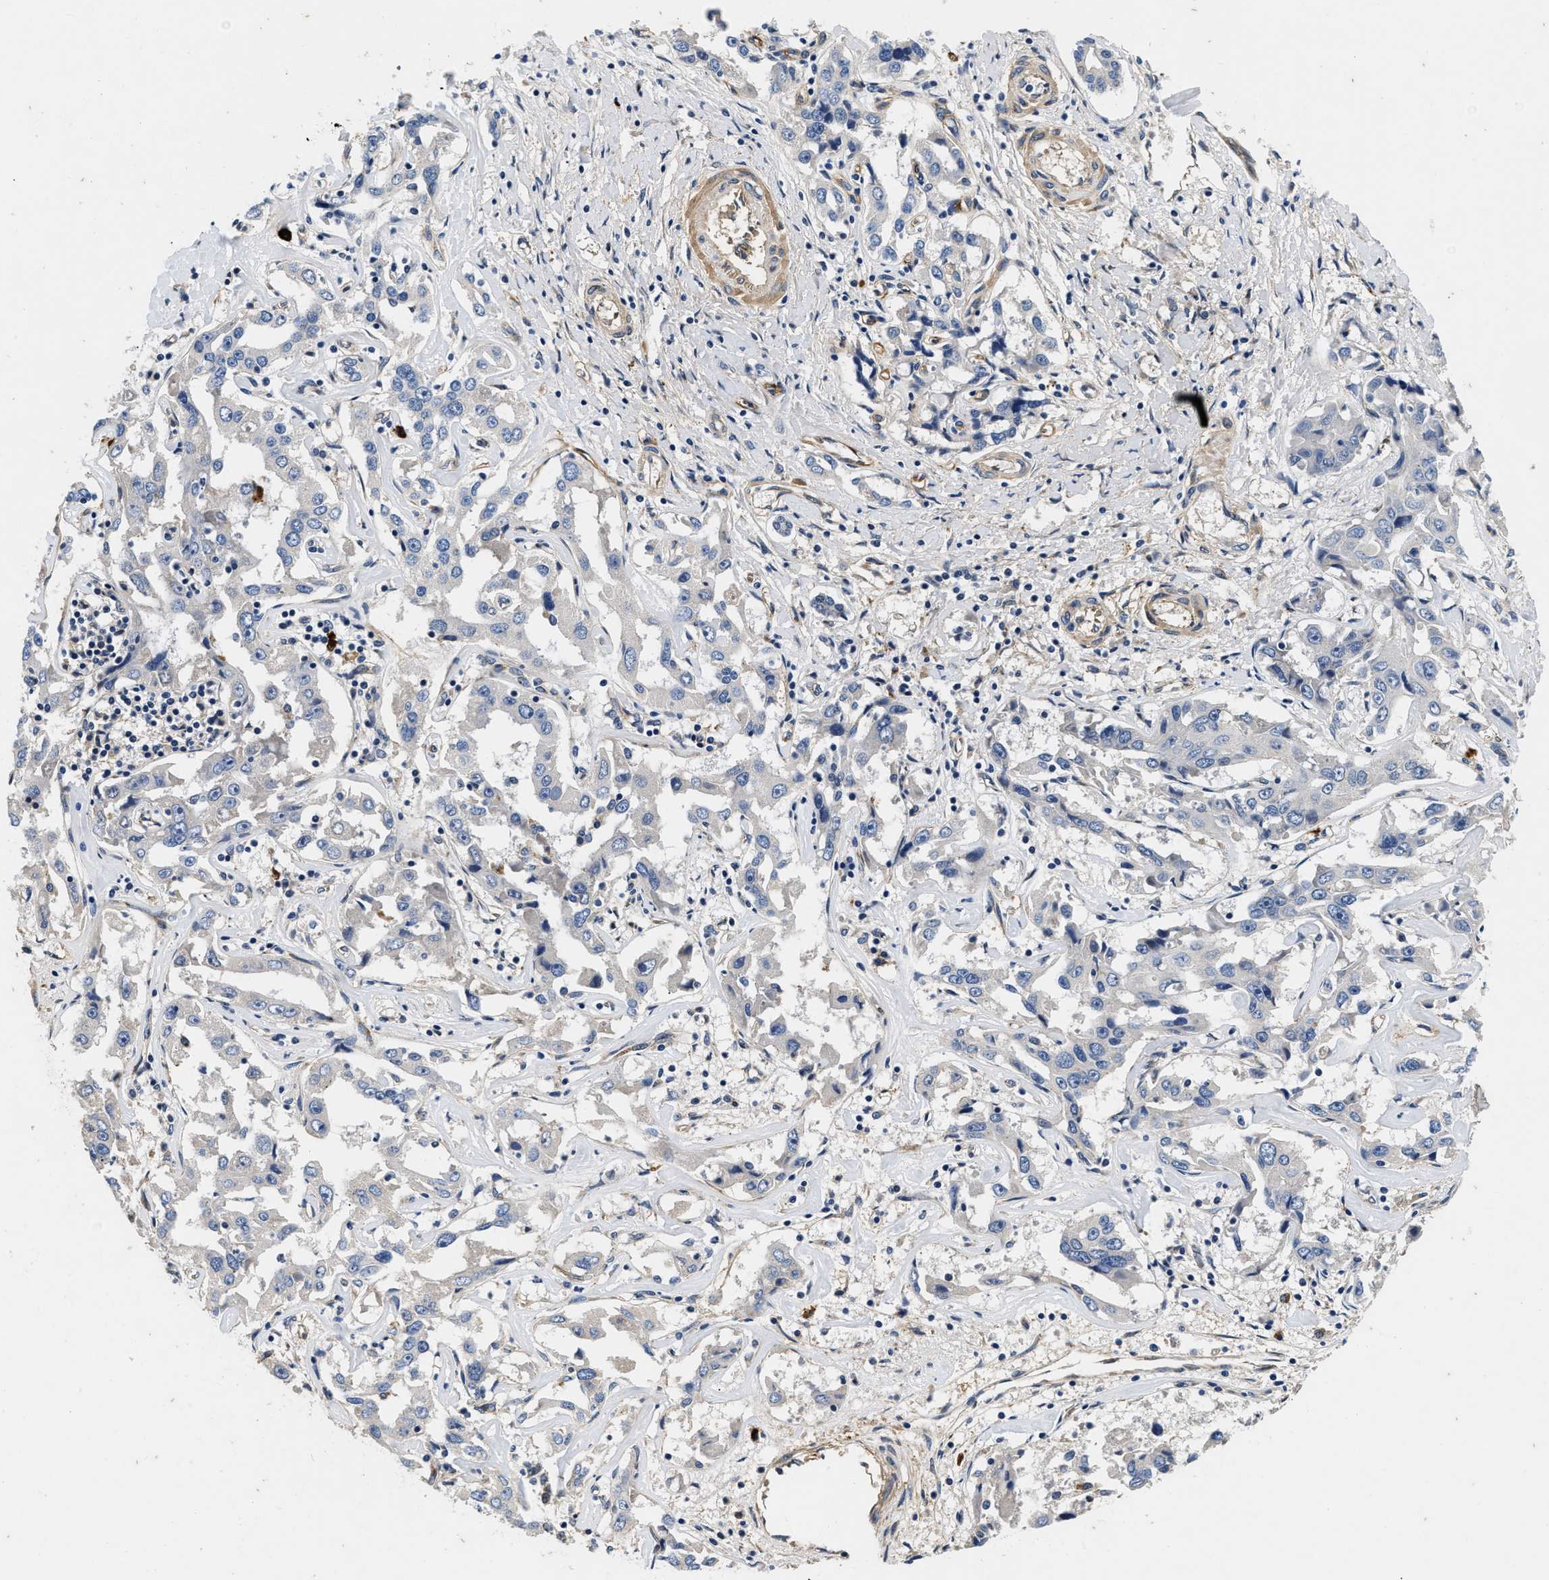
{"staining": {"intensity": "negative", "quantity": "none", "location": "none"}, "tissue": "liver cancer", "cell_type": "Tumor cells", "image_type": "cancer", "snomed": [{"axis": "morphology", "description": "Cholangiocarcinoma"}, {"axis": "topography", "description": "Liver"}], "caption": "DAB immunohistochemical staining of human liver cancer (cholangiocarcinoma) shows no significant staining in tumor cells. (Brightfield microscopy of DAB (3,3'-diaminobenzidine) IHC at high magnification).", "gene": "NME6", "patient": {"sex": "male", "age": 59}}